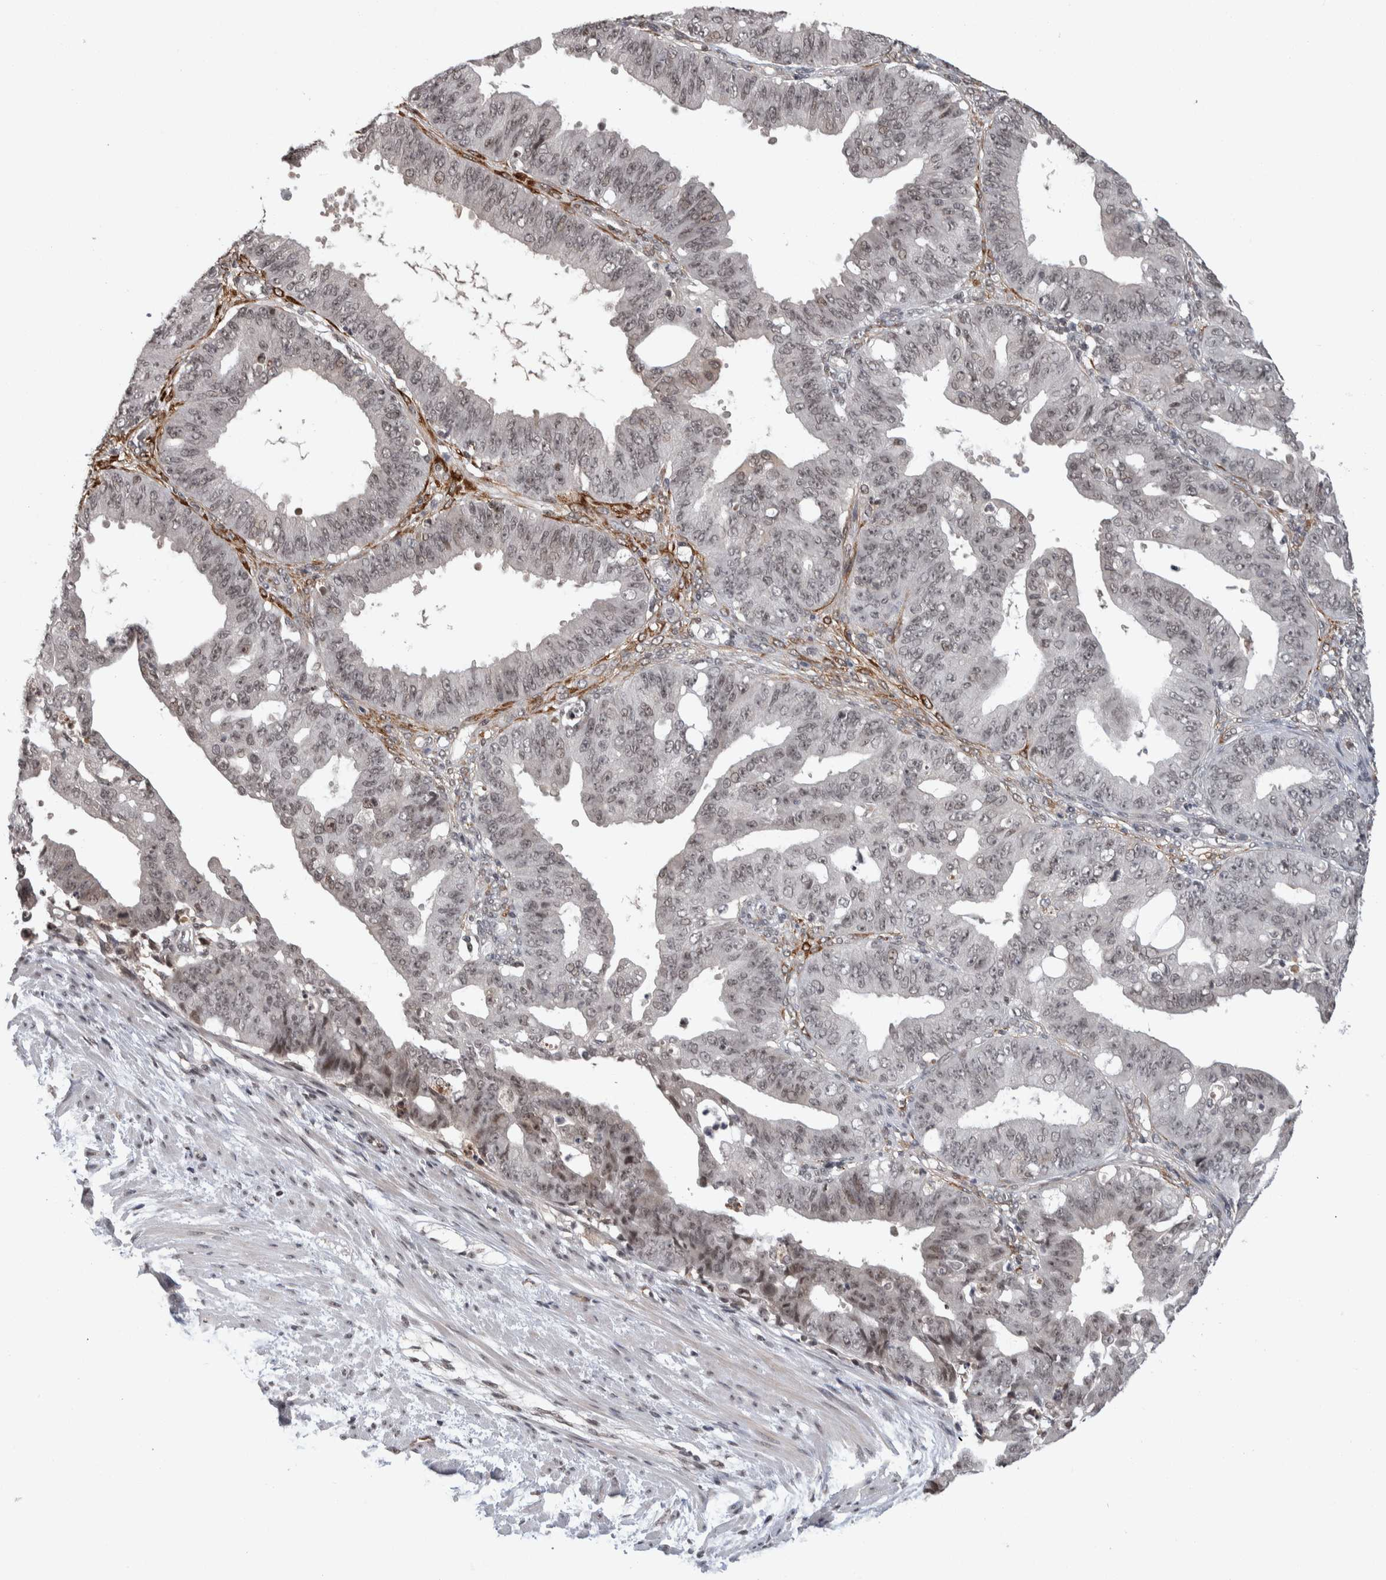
{"staining": {"intensity": "weak", "quantity": "25%-75%", "location": "nuclear"}, "tissue": "ovarian cancer", "cell_type": "Tumor cells", "image_type": "cancer", "snomed": [{"axis": "morphology", "description": "Carcinoma, endometroid"}, {"axis": "topography", "description": "Ovary"}], "caption": "Immunohistochemical staining of human endometroid carcinoma (ovarian) shows weak nuclear protein staining in approximately 25%-75% of tumor cells. Using DAB (3,3'-diaminobenzidine) (brown) and hematoxylin (blue) stains, captured at high magnification using brightfield microscopy.", "gene": "ZSCAN21", "patient": {"sex": "female", "age": 42}}